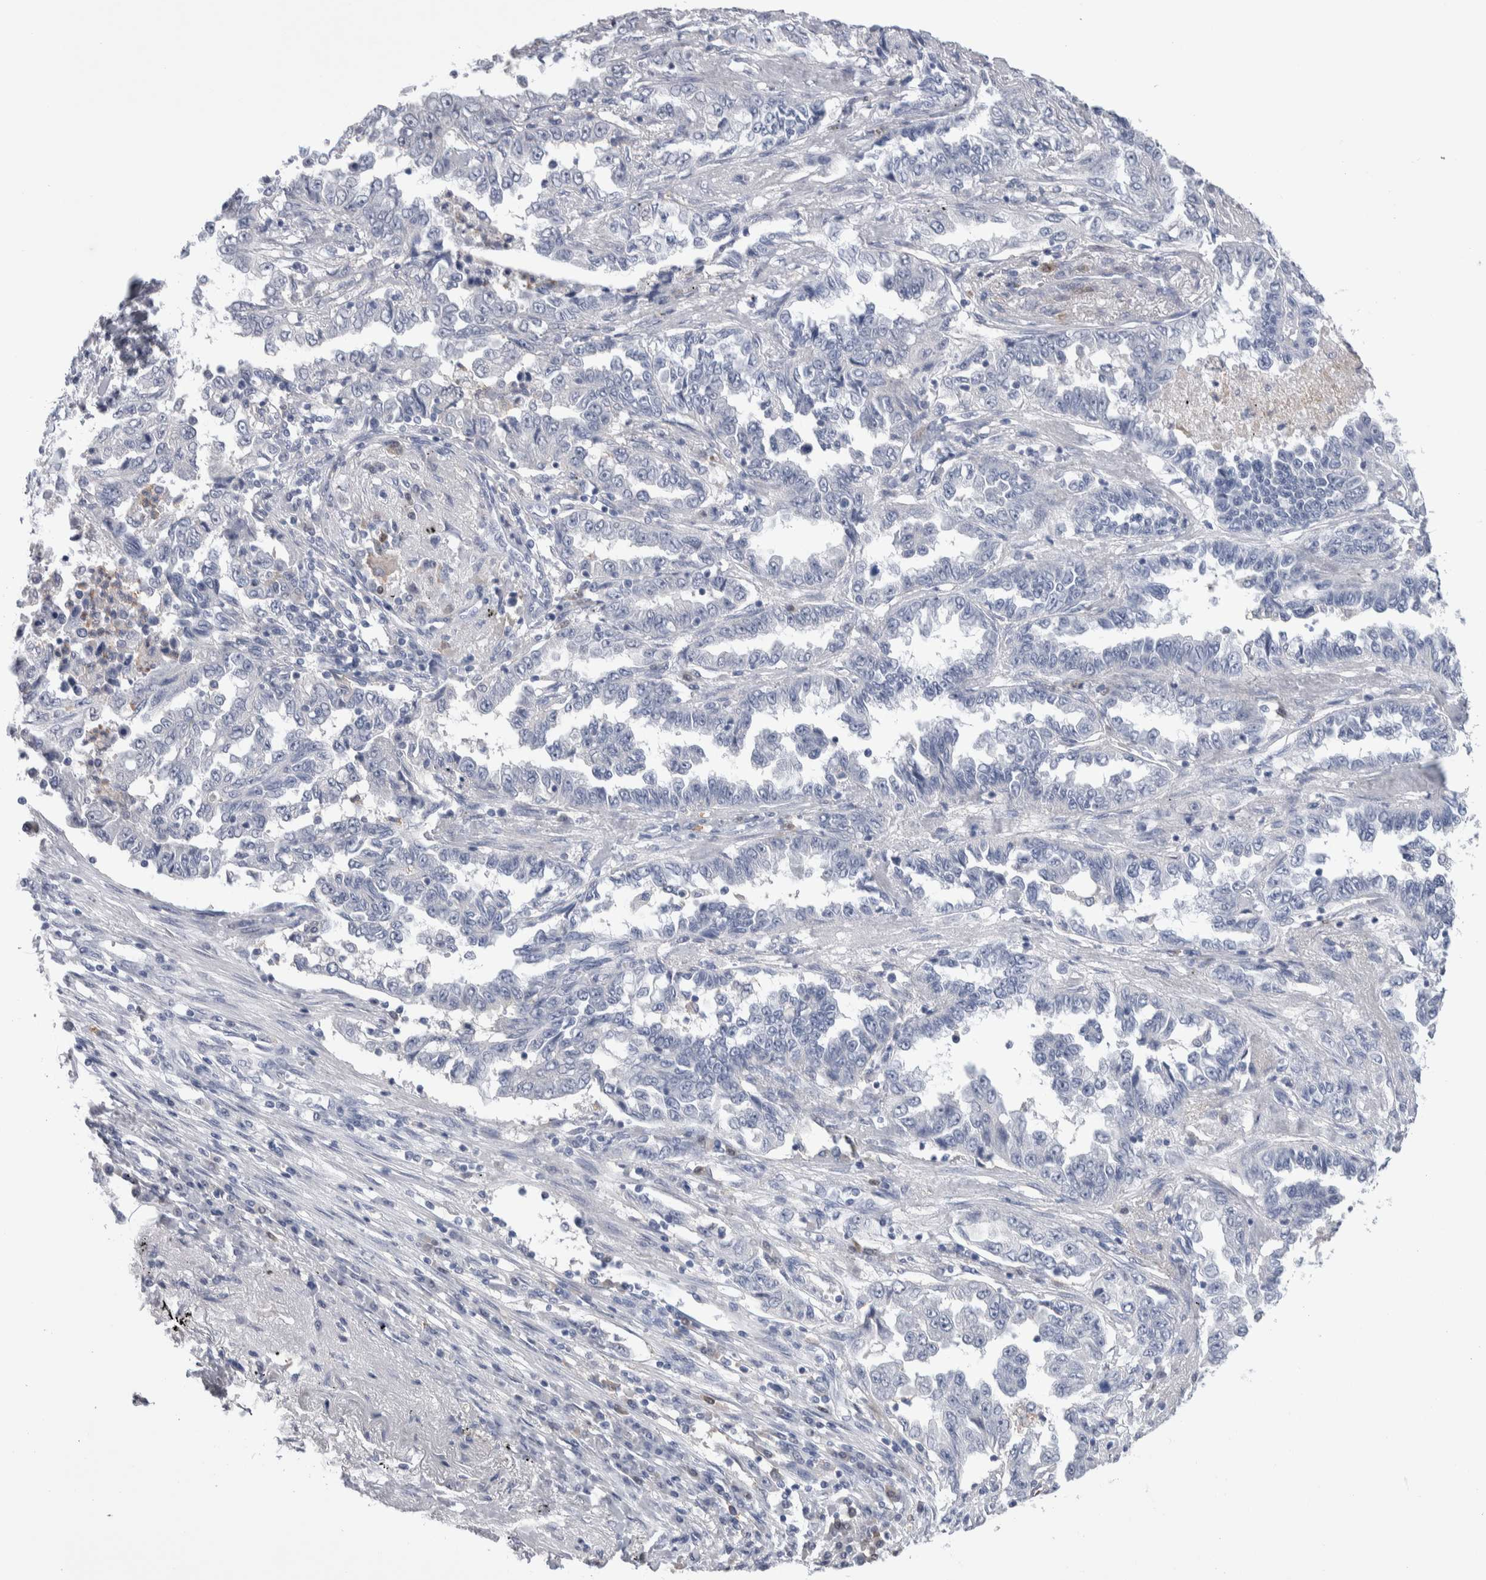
{"staining": {"intensity": "negative", "quantity": "none", "location": "none"}, "tissue": "lung cancer", "cell_type": "Tumor cells", "image_type": "cancer", "snomed": [{"axis": "morphology", "description": "Adenocarcinoma, NOS"}, {"axis": "topography", "description": "Lung"}], "caption": "High magnification brightfield microscopy of lung adenocarcinoma stained with DAB (3,3'-diaminobenzidine) (brown) and counterstained with hematoxylin (blue): tumor cells show no significant positivity.", "gene": "LURAP1L", "patient": {"sex": "female", "age": 51}}